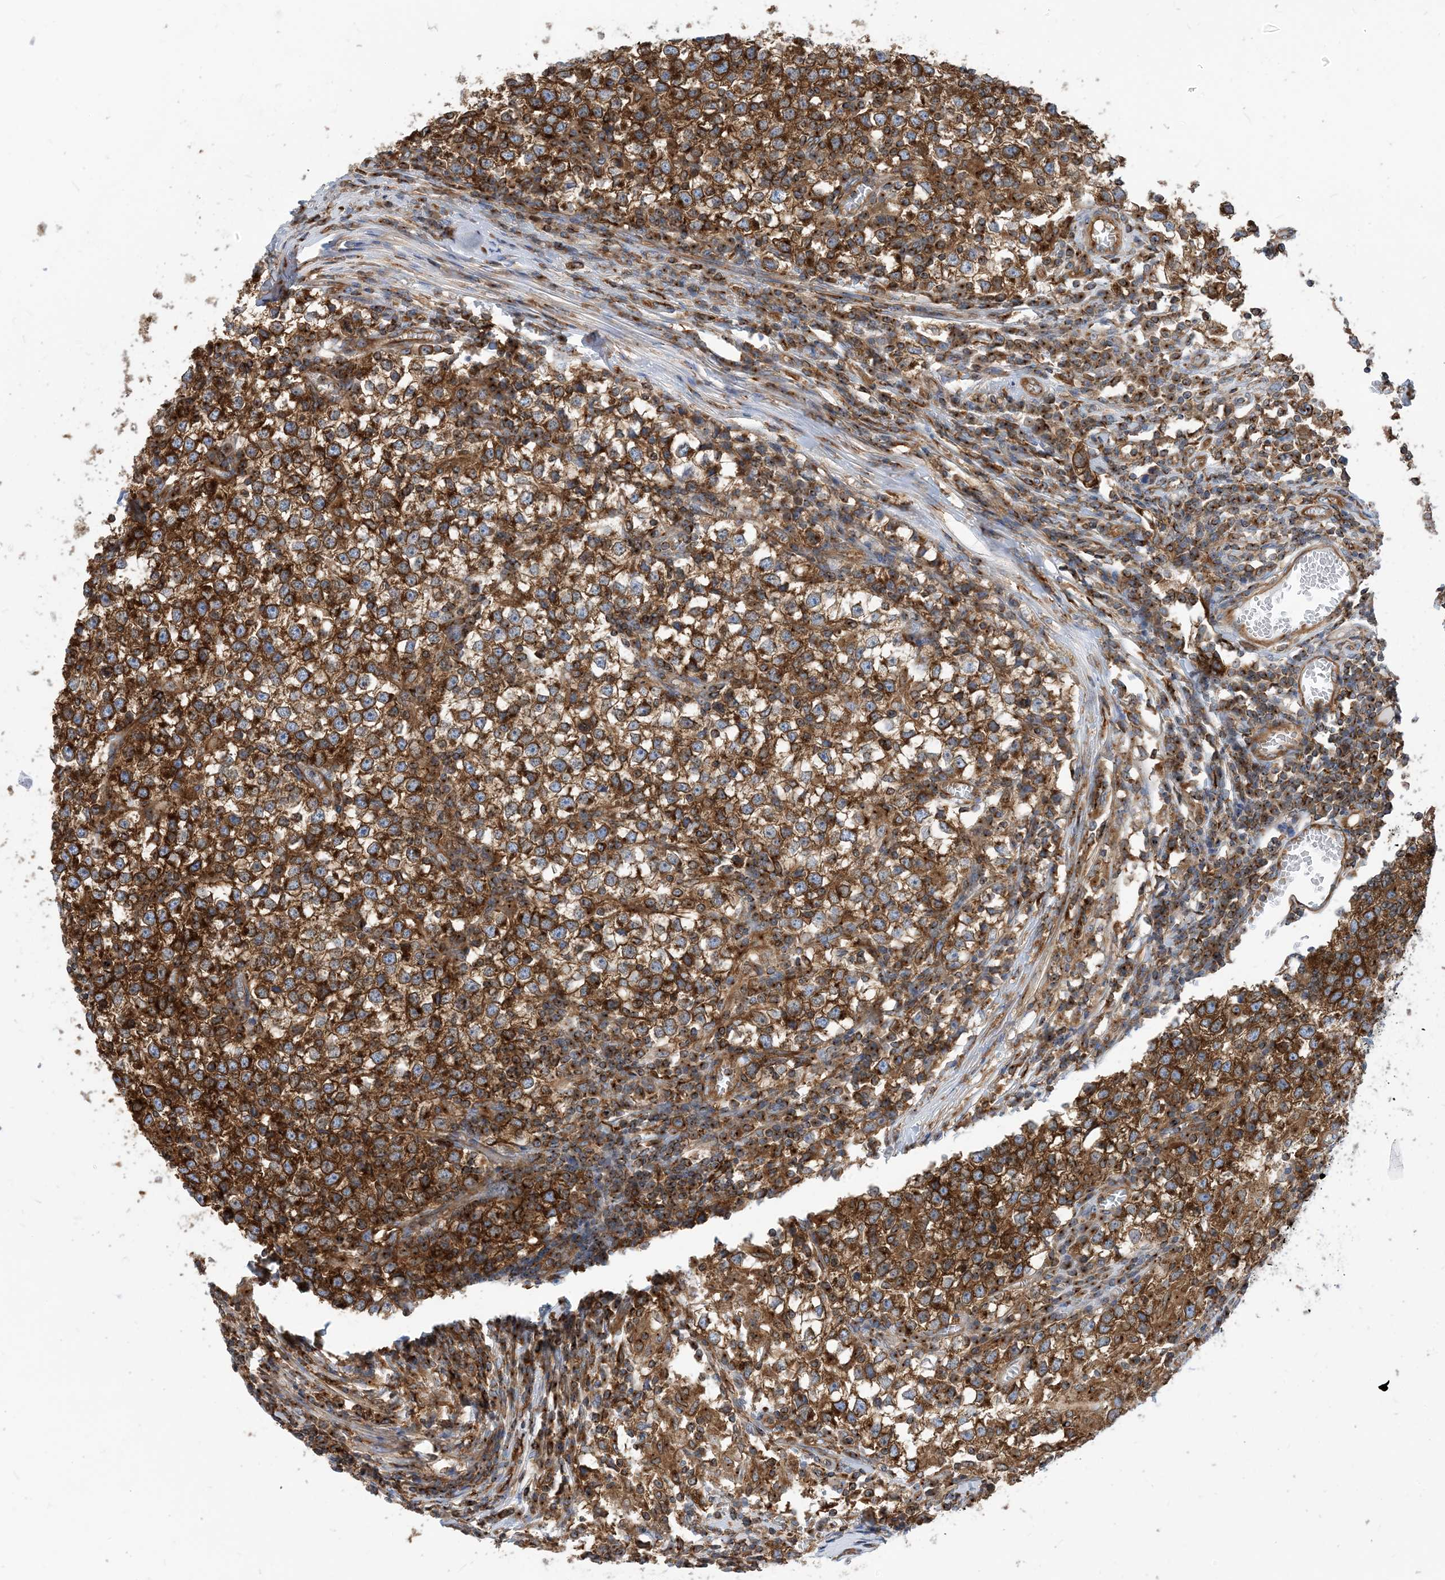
{"staining": {"intensity": "moderate", "quantity": ">75%", "location": "cytoplasmic/membranous"}, "tissue": "testis cancer", "cell_type": "Tumor cells", "image_type": "cancer", "snomed": [{"axis": "morphology", "description": "Seminoma, NOS"}, {"axis": "topography", "description": "Testis"}], "caption": "Tumor cells demonstrate moderate cytoplasmic/membranous staining in about >75% of cells in seminoma (testis). The protein of interest is stained brown, and the nuclei are stained in blue (DAB (3,3'-diaminobenzidine) IHC with brightfield microscopy, high magnification).", "gene": "DYNC1LI1", "patient": {"sex": "male", "age": 65}}